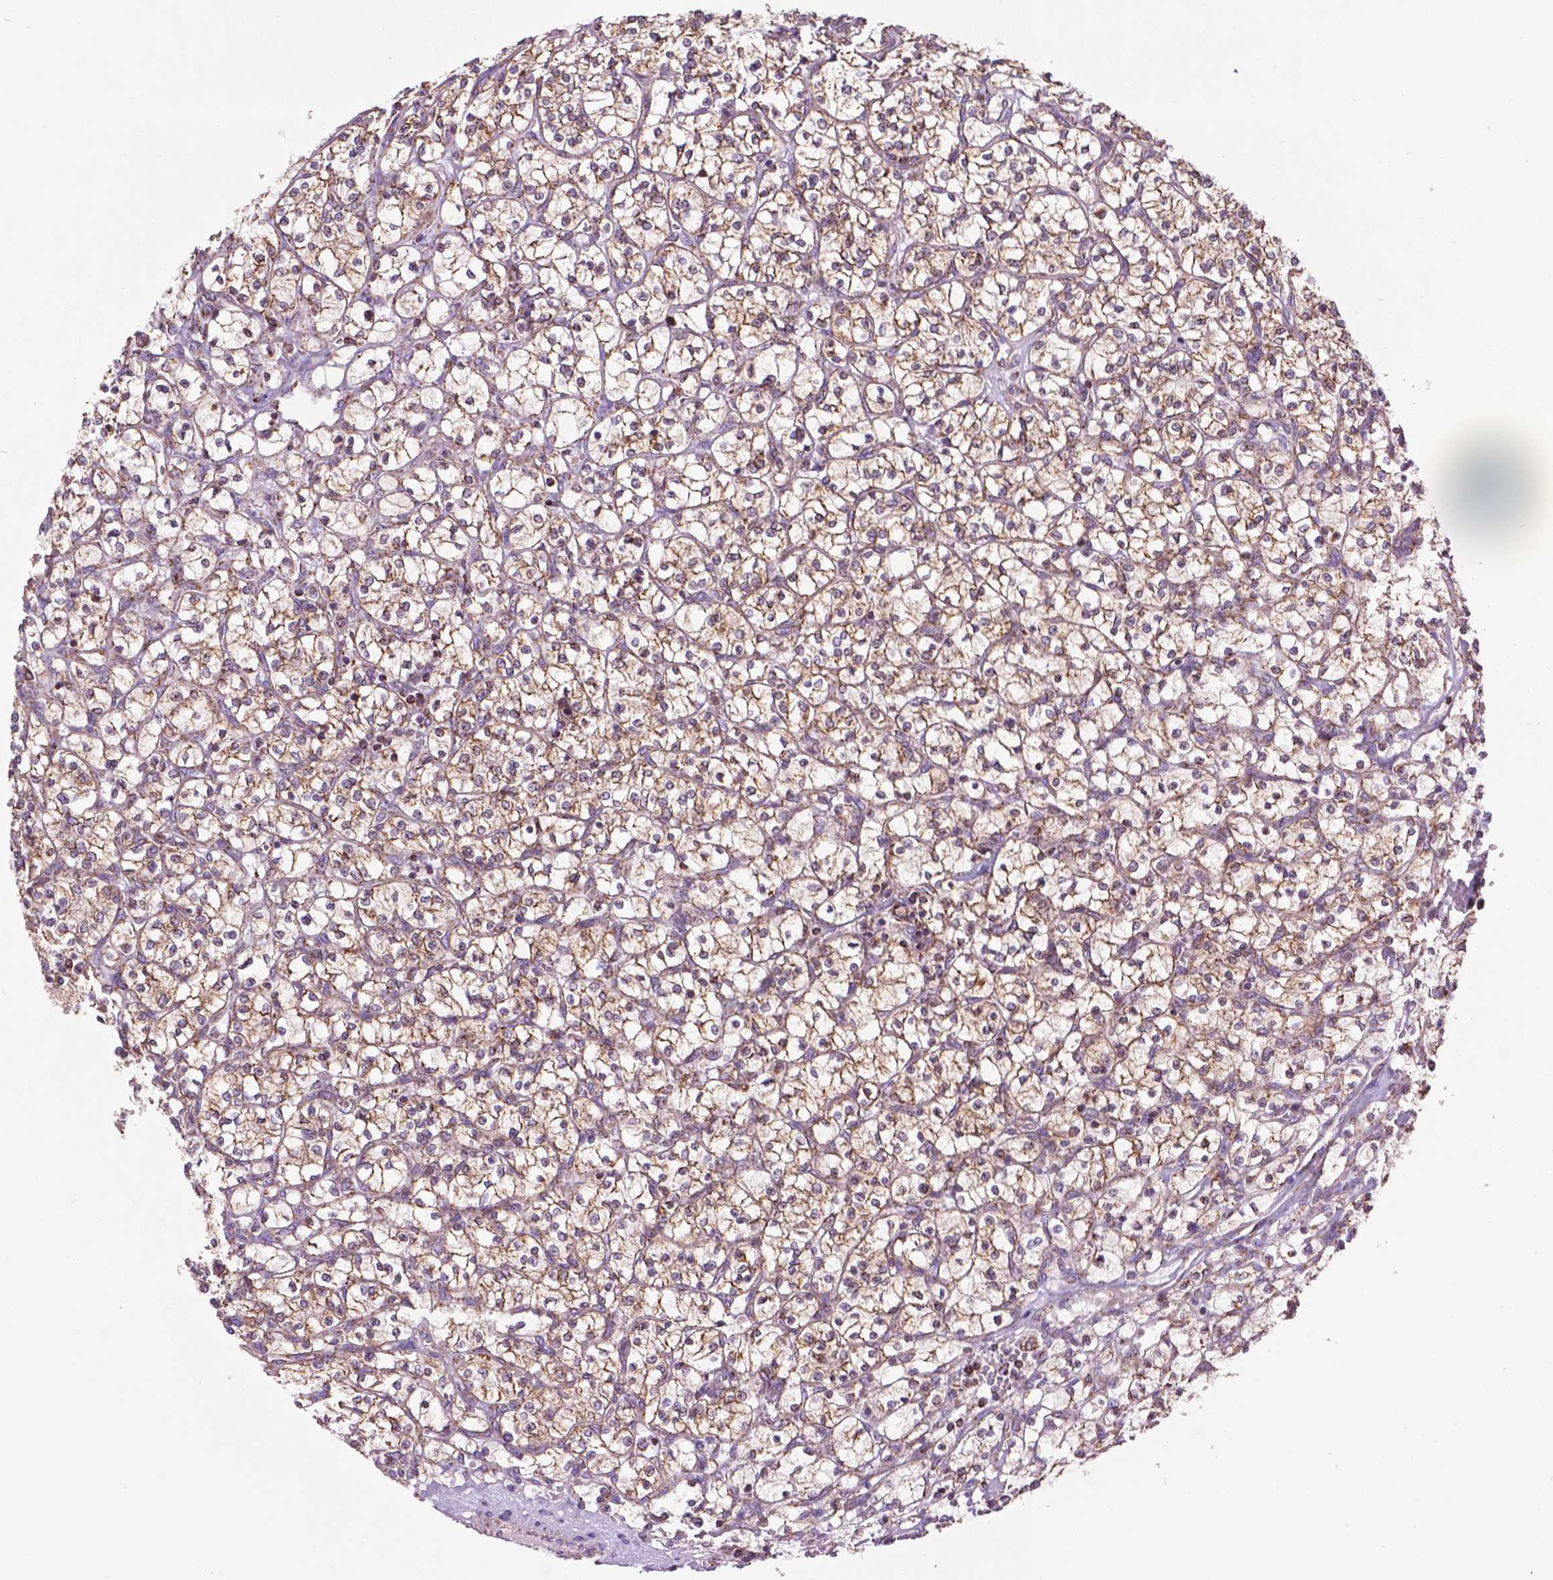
{"staining": {"intensity": "moderate", "quantity": ">75%", "location": "cytoplasmic/membranous"}, "tissue": "renal cancer", "cell_type": "Tumor cells", "image_type": "cancer", "snomed": [{"axis": "morphology", "description": "Adenocarcinoma, NOS"}, {"axis": "topography", "description": "Kidney"}], "caption": "Protein staining of adenocarcinoma (renal) tissue exhibits moderate cytoplasmic/membranous positivity in about >75% of tumor cells.", "gene": "PYCR3", "patient": {"sex": "female", "age": 64}}